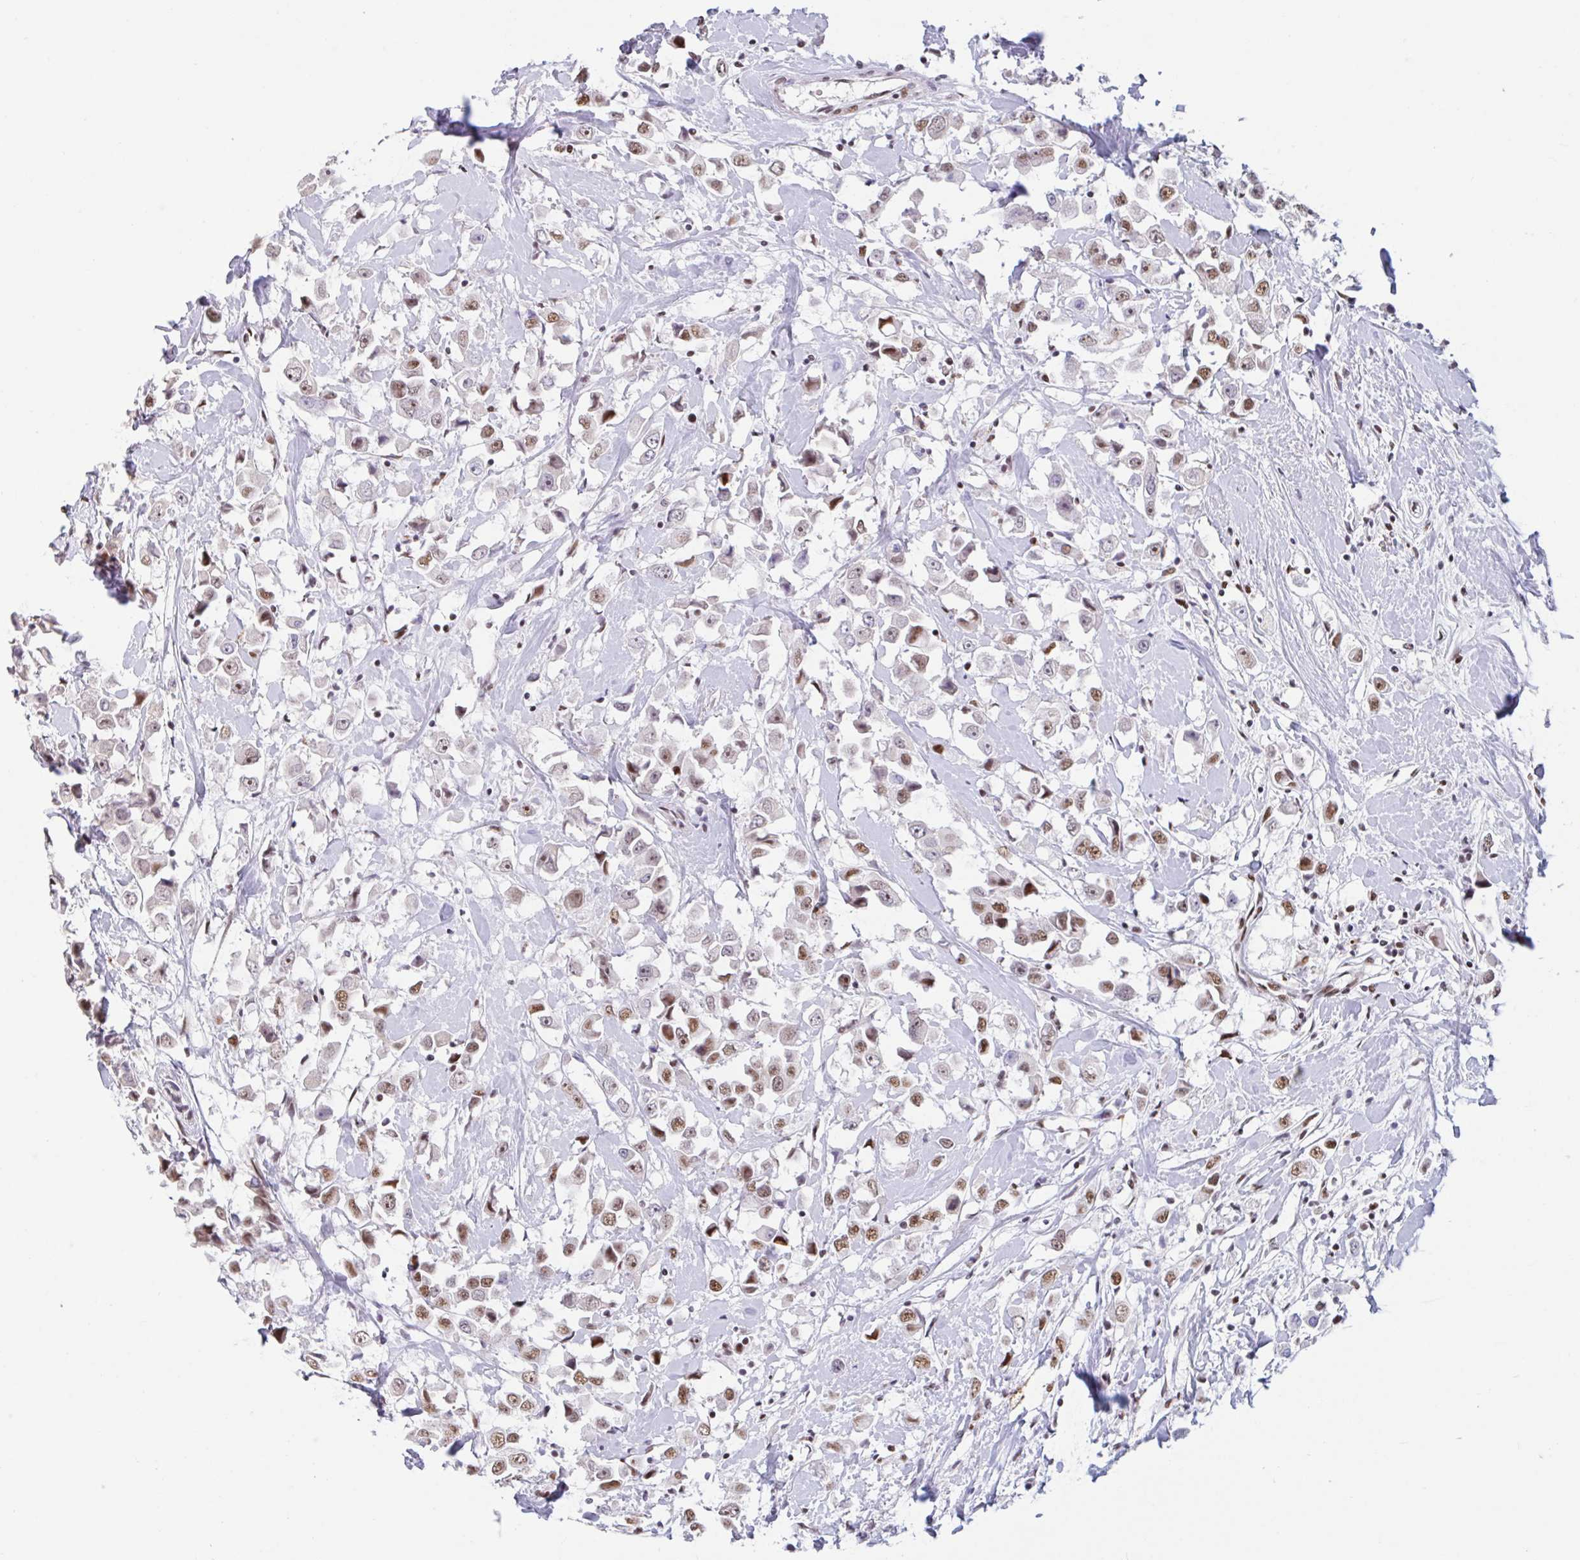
{"staining": {"intensity": "moderate", "quantity": ">75%", "location": "nuclear"}, "tissue": "breast cancer", "cell_type": "Tumor cells", "image_type": "cancer", "snomed": [{"axis": "morphology", "description": "Duct carcinoma"}, {"axis": "topography", "description": "Breast"}], "caption": "Breast cancer tissue demonstrates moderate nuclear positivity in about >75% of tumor cells, visualized by immunohistochemistry.", "gene": "CBFA2T2", "patient": {"sex": "female", "age": 61}}